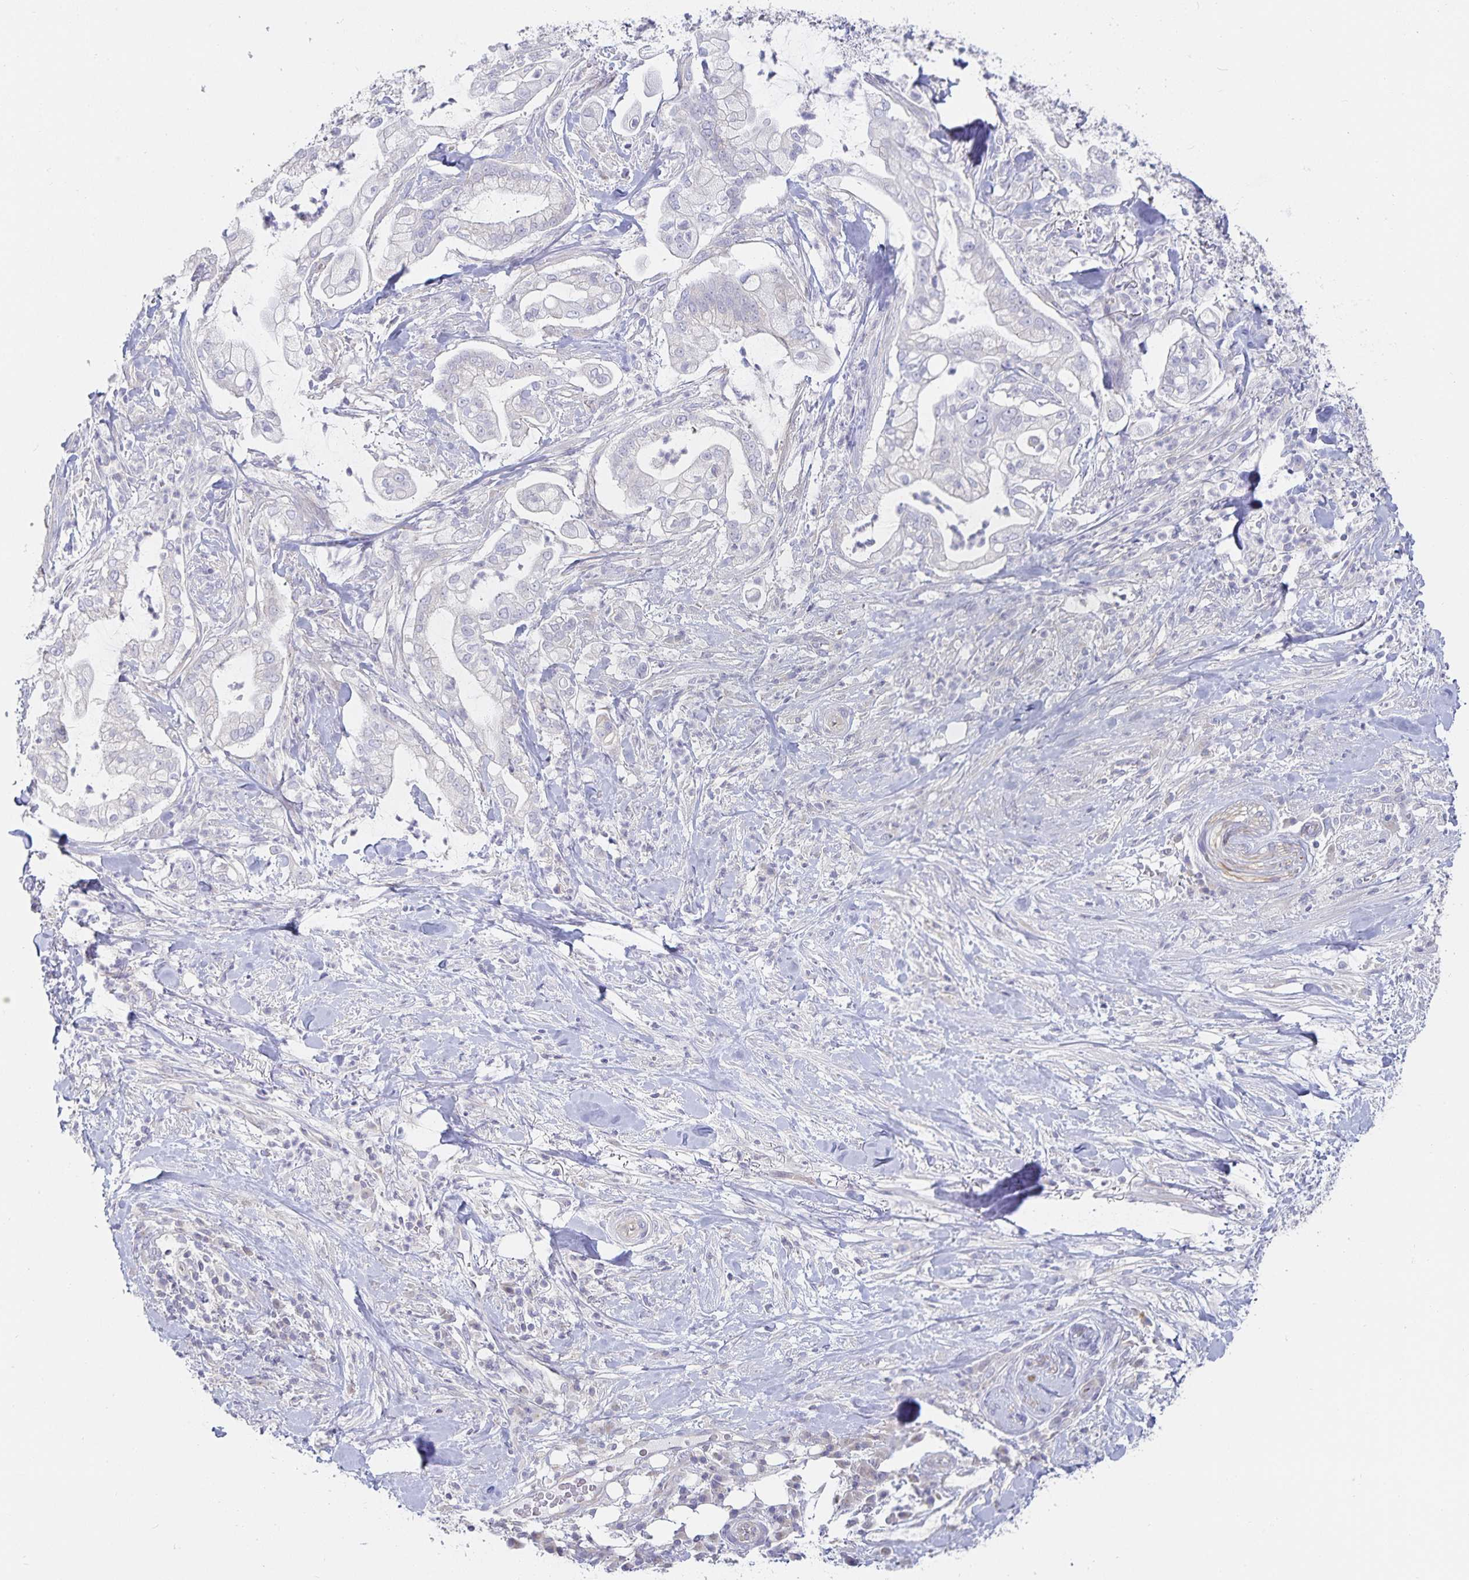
{"staining": {"intensity": "negative", "quantity": "none", "location": "none"}, "tissue": "pancreatic cancer", "cell_type": "Tumor cells", "image_type": "cancer", "snomed": [{"axis": "morphology", "description": "Adenocarcinoma, NOS"}, {"axis": "topography", "description": "Pancreas"}], "caption": "This photomicrograph is of pancreatic adenocarcinoma stained with immunohistochemistry (IHC) to label a protein in brown with the nuclei are counter-stained blue. There is no positivity in tumor cells. (Stains: DAB IHC with hematoxylin counter stain, Microscopy: brightfield microscopy at high magnification).", "gene": "SFTPA1", "patient": {"sex": "female", "age": 69}}